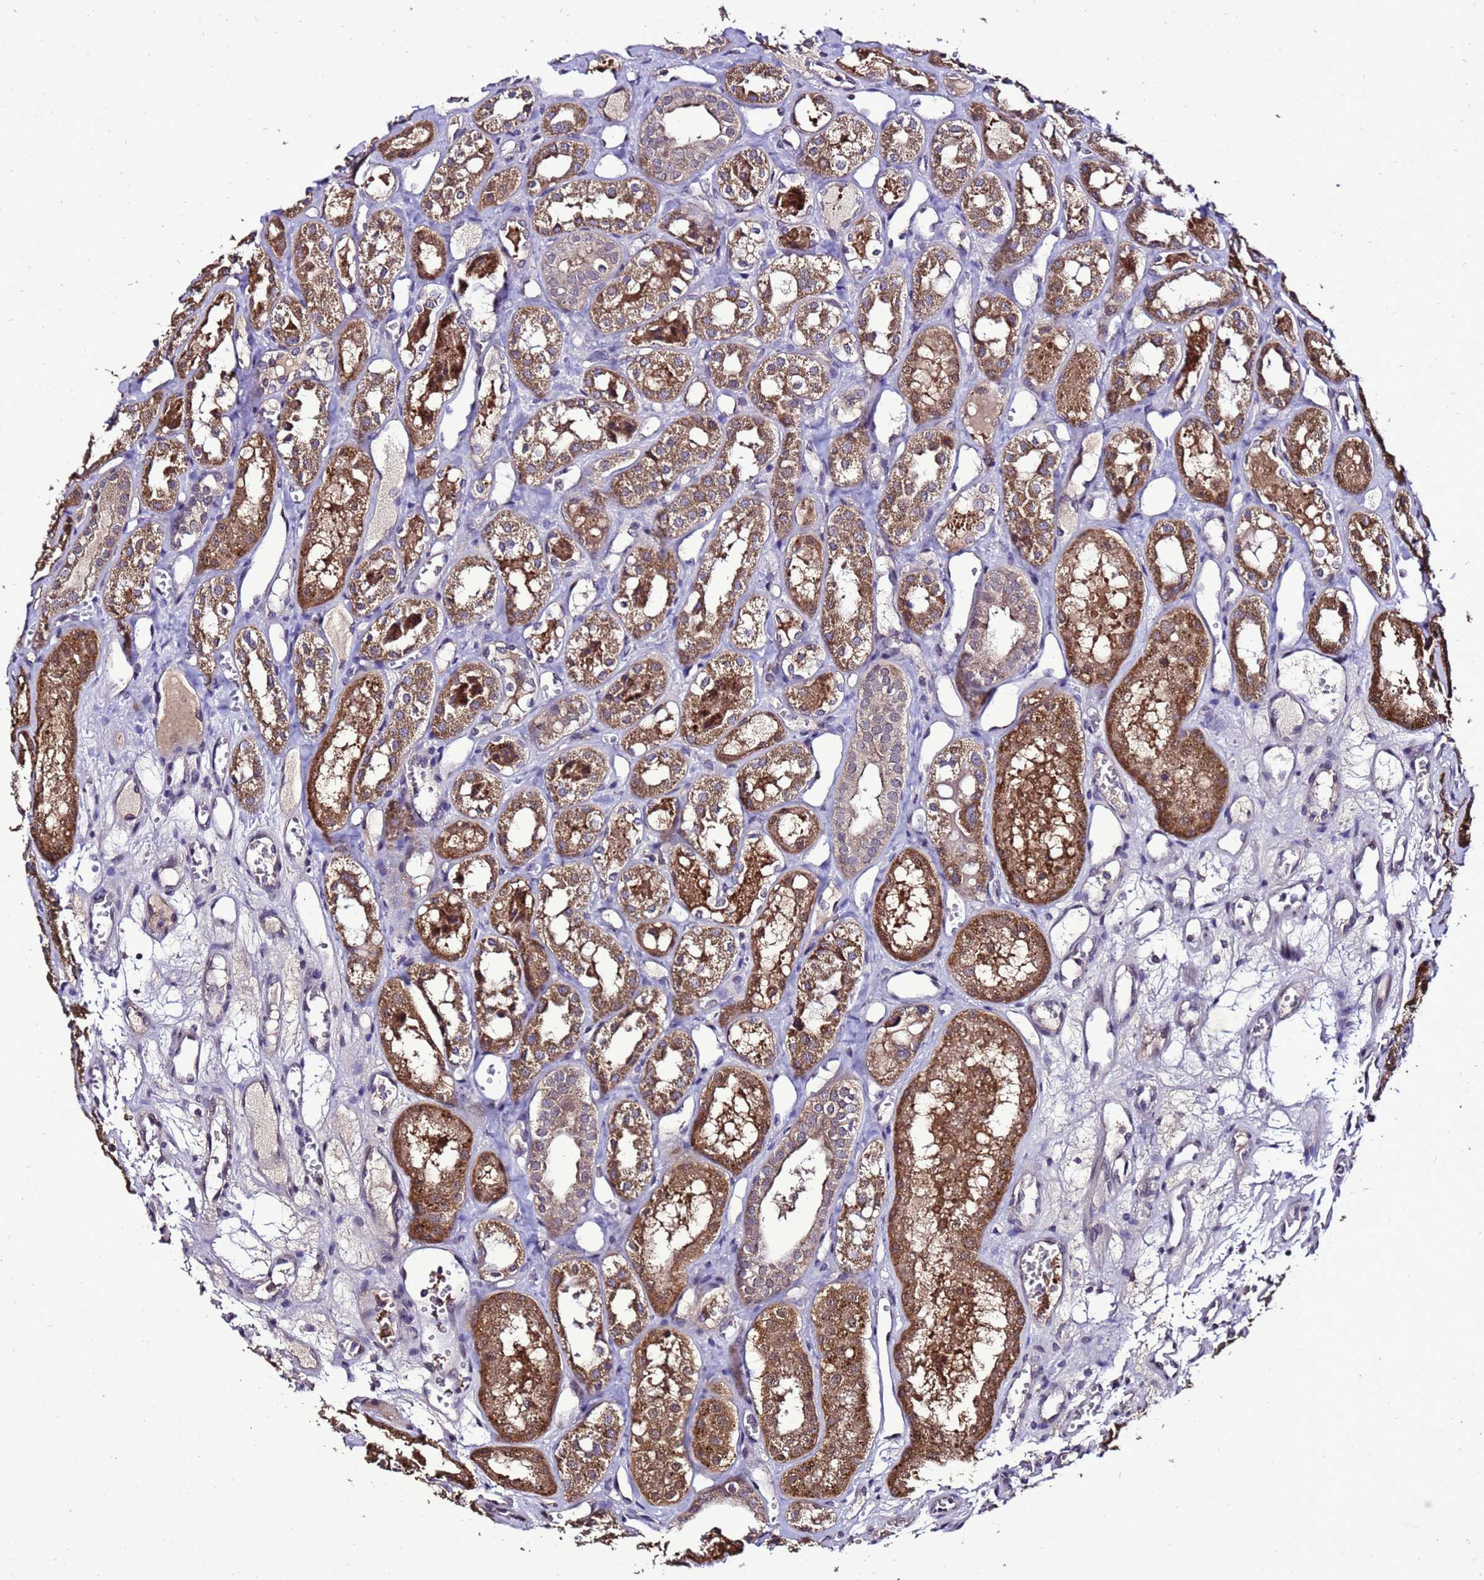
{"staining": {"intensity": "weak", "quantity": "<25%", "location": "cytoplasmic/membranous"}, "tissue": "kidney", "cell_type": "Cells in glomeruli", "image_type": "normal", "snomed": [{"axis": "morphology", "description": "Normal tissue, NOS"}, {"axis": "topography", "description": "Kidney"}], "caption": "This is a micrograph of IHC staining of benign kidney, which shows no expression in cells in glomeruli. Brightfield microscopy of immunohistochemistry (IHC) stained with DAB (3,3'-diaminobenzidine) (brown) and hematoxylin (blue), captured at high magnification.", "gene": "ZNF329", "patient": {"sex": "male", "age": 16}}